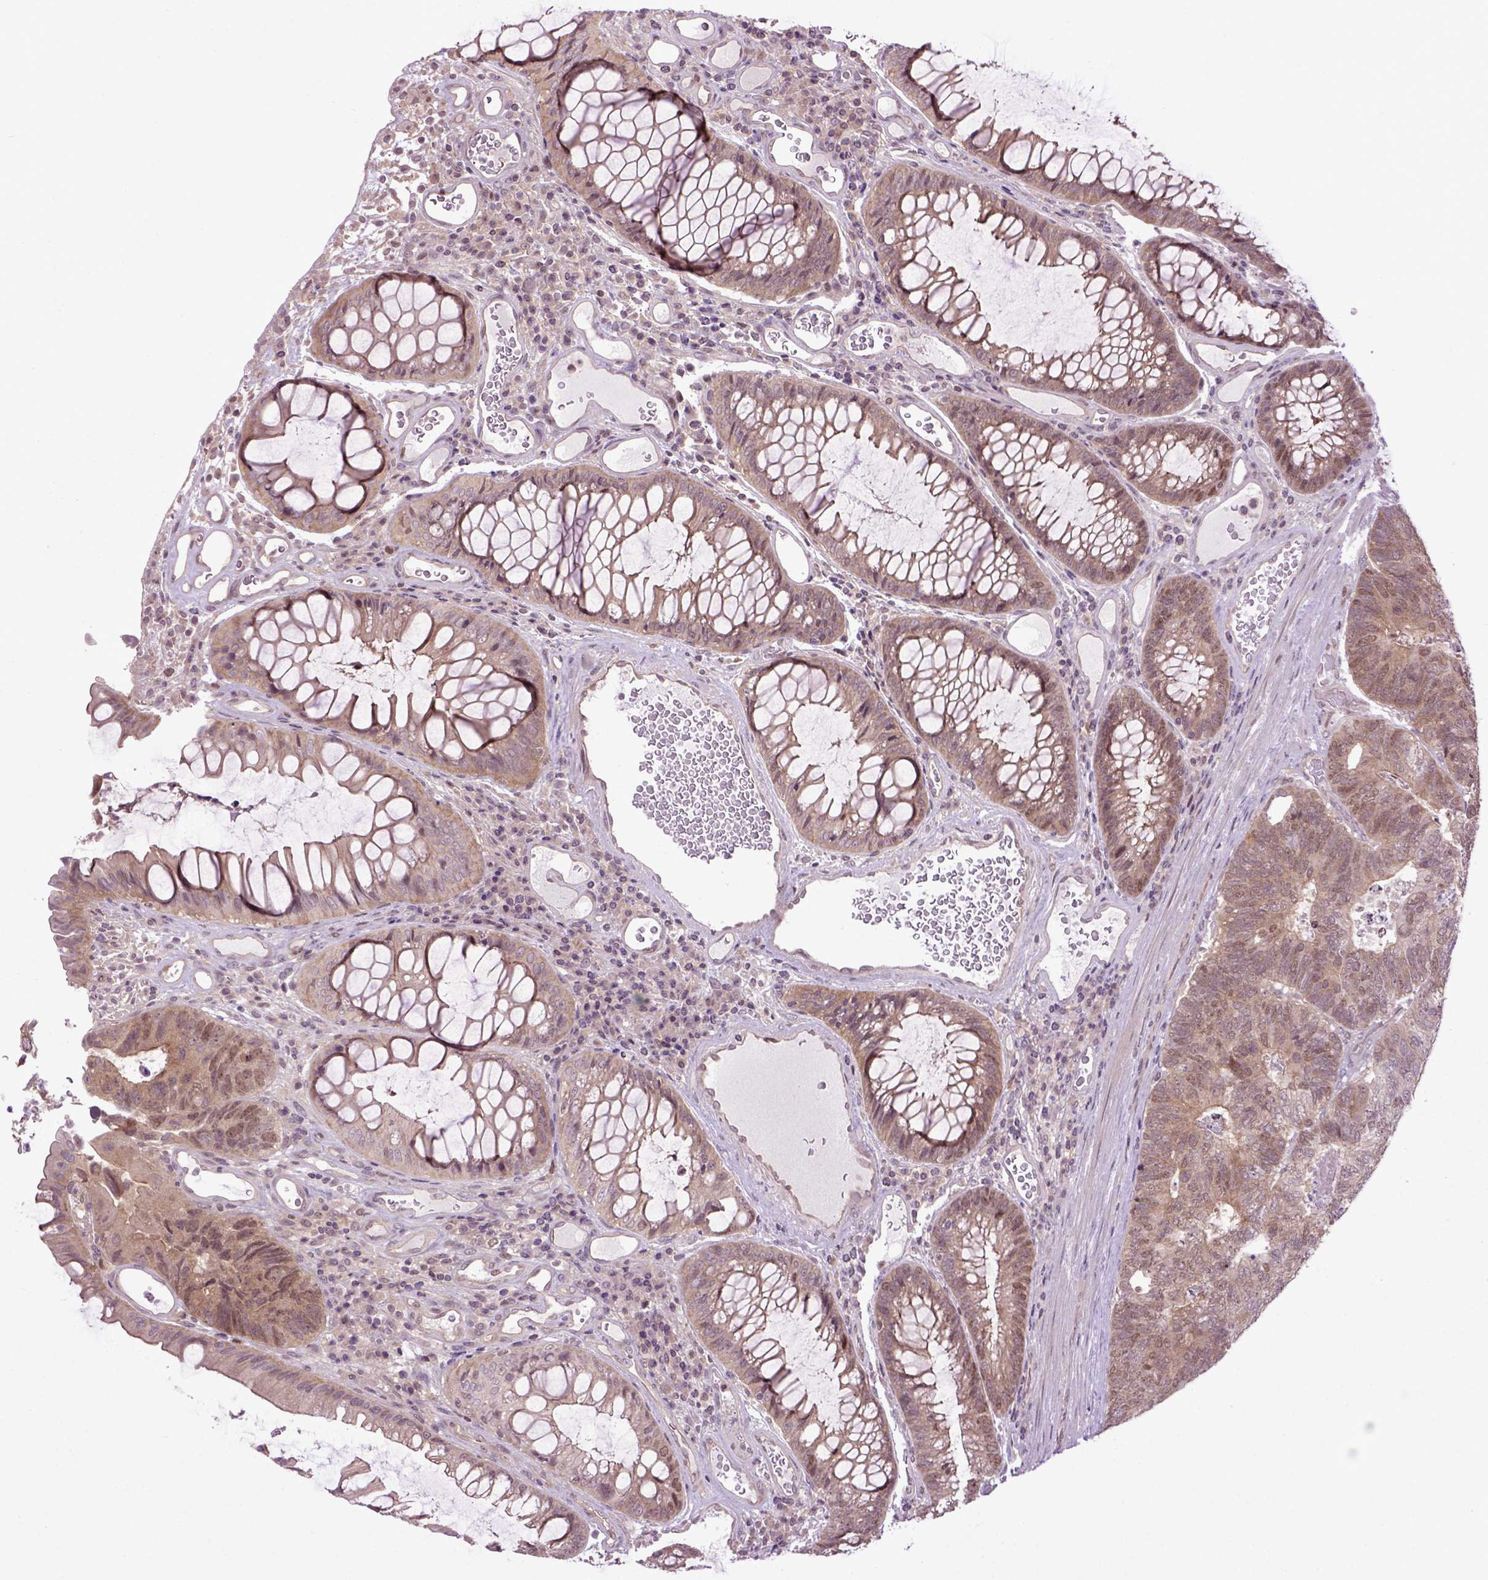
{"staining": {"intensity": "moderate", "quantity": ">75%", "location": "cytoplasmic/membranous,nuclear"}, "tissue": "colorectal cancer", "cell_type": "Tumor cells", "image_type": "cancer", "snomed": [{"axis": "morphology", "description": "Adenocarcinoma, NOS"}, {"axis": "topography", "description": "Colon"}], "caption": "Moderate cytoplasmic/membranous and nuclear protein staining is identified in approximately >75% of tumor cells in adenocarcinoma (colorectal). (Brightfield microscopy of DAB IHC at high magnification).", "gene": "WDR48", "patient": {"sex": "female", "age": 67}}